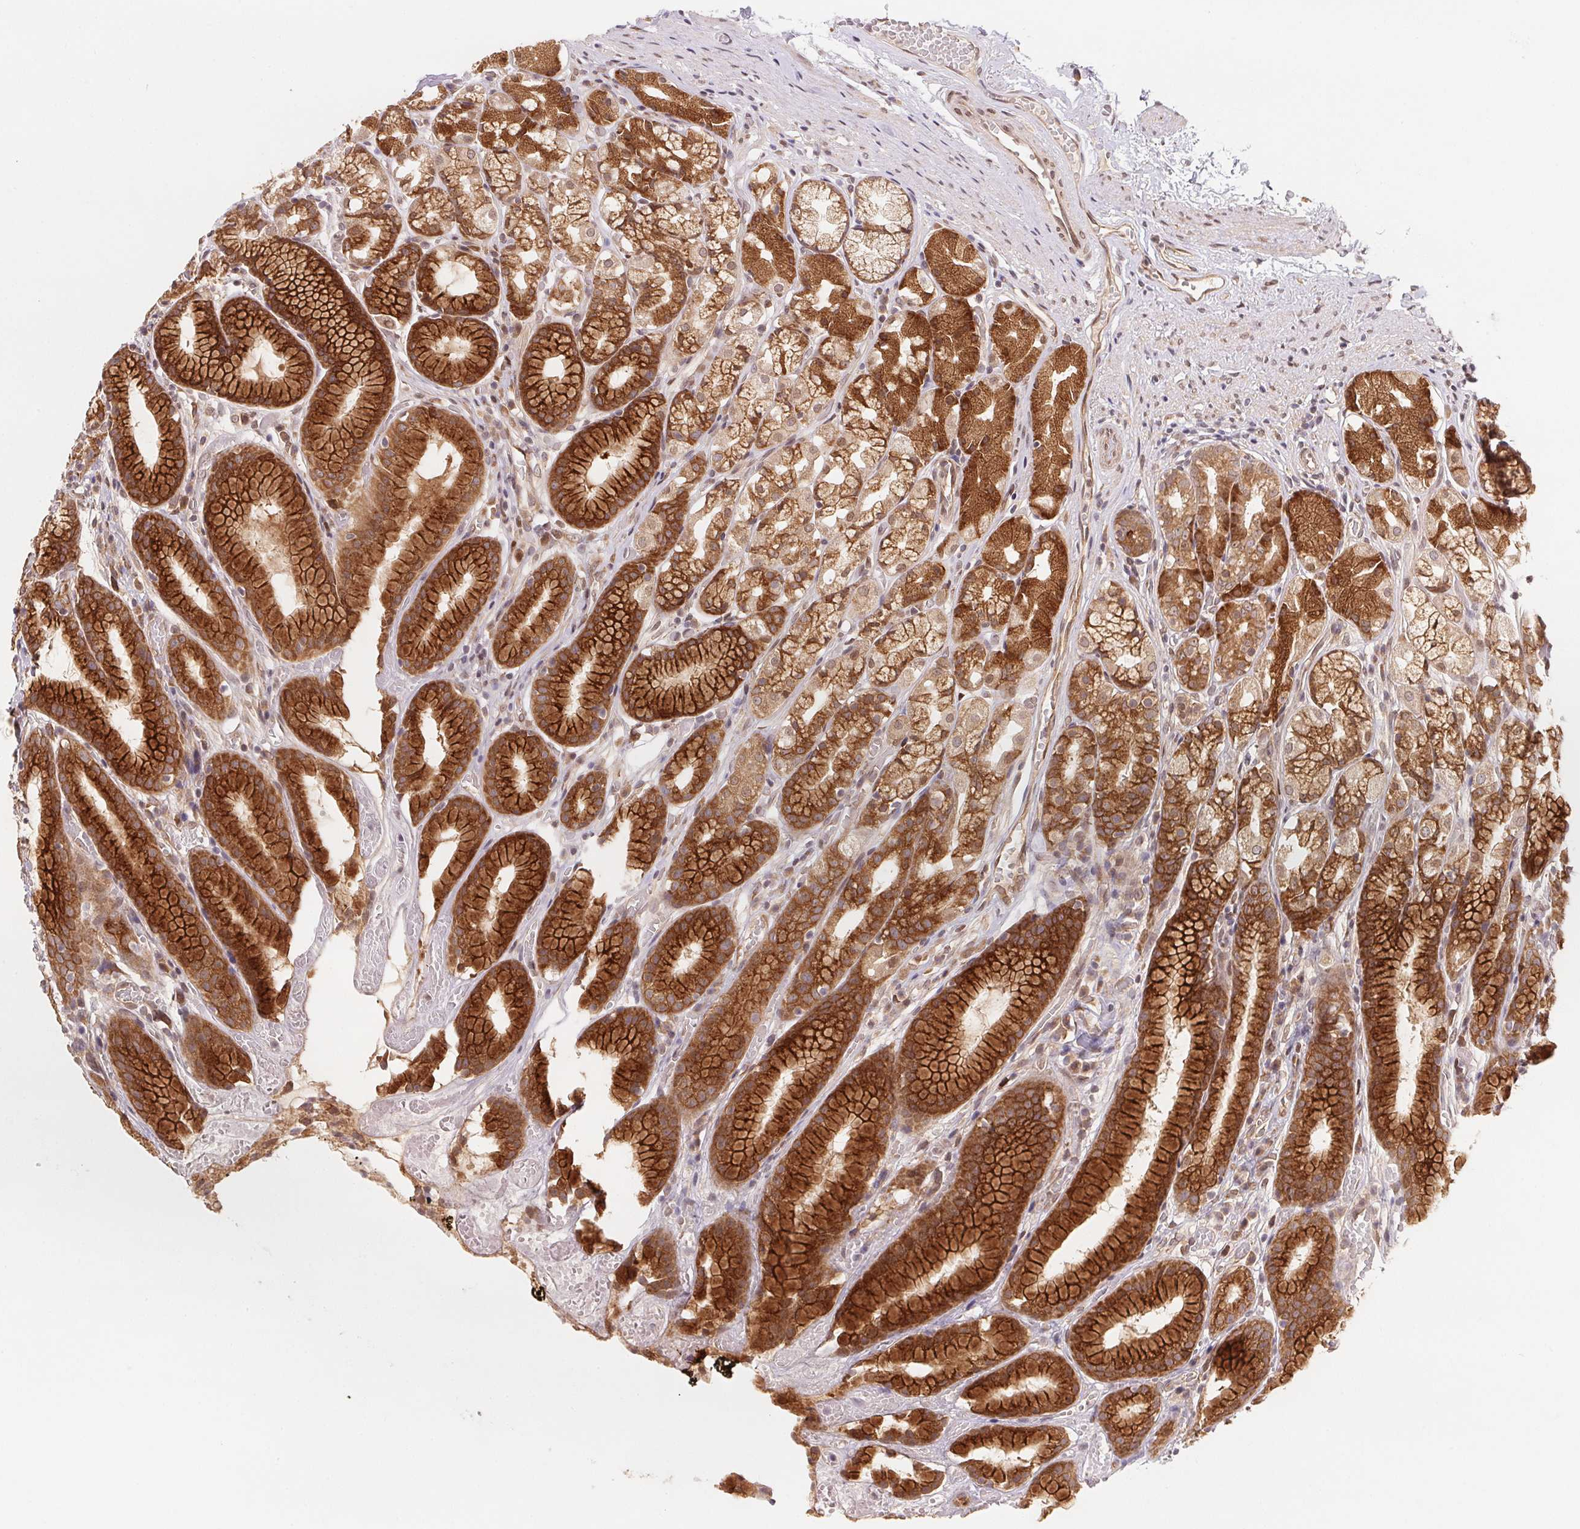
{"staining": {"intensity": "strong", "quantity": ">75%", "location": "cytoplasmic/membranous"}, "tissue": "stomach", "cell_type": "Glandular cells", "image_type": "normal", "snomed": [{"axis": "morphology", "description": "Normal tissue, NOS"}, {"axis": "topography", "description": "Stomach"}], "caption": "Immunohistochemistry image of normal stomach: human stomach stained using immunohistochemistry demonstrates high levels of strong protein expression localized specifically in the cytoplasmic/membranous of glandular cells, appearing as a cytoplasmic/membranous brown color.", "gene": "EI24", "patient": {"sex": "male", "age": 70}}